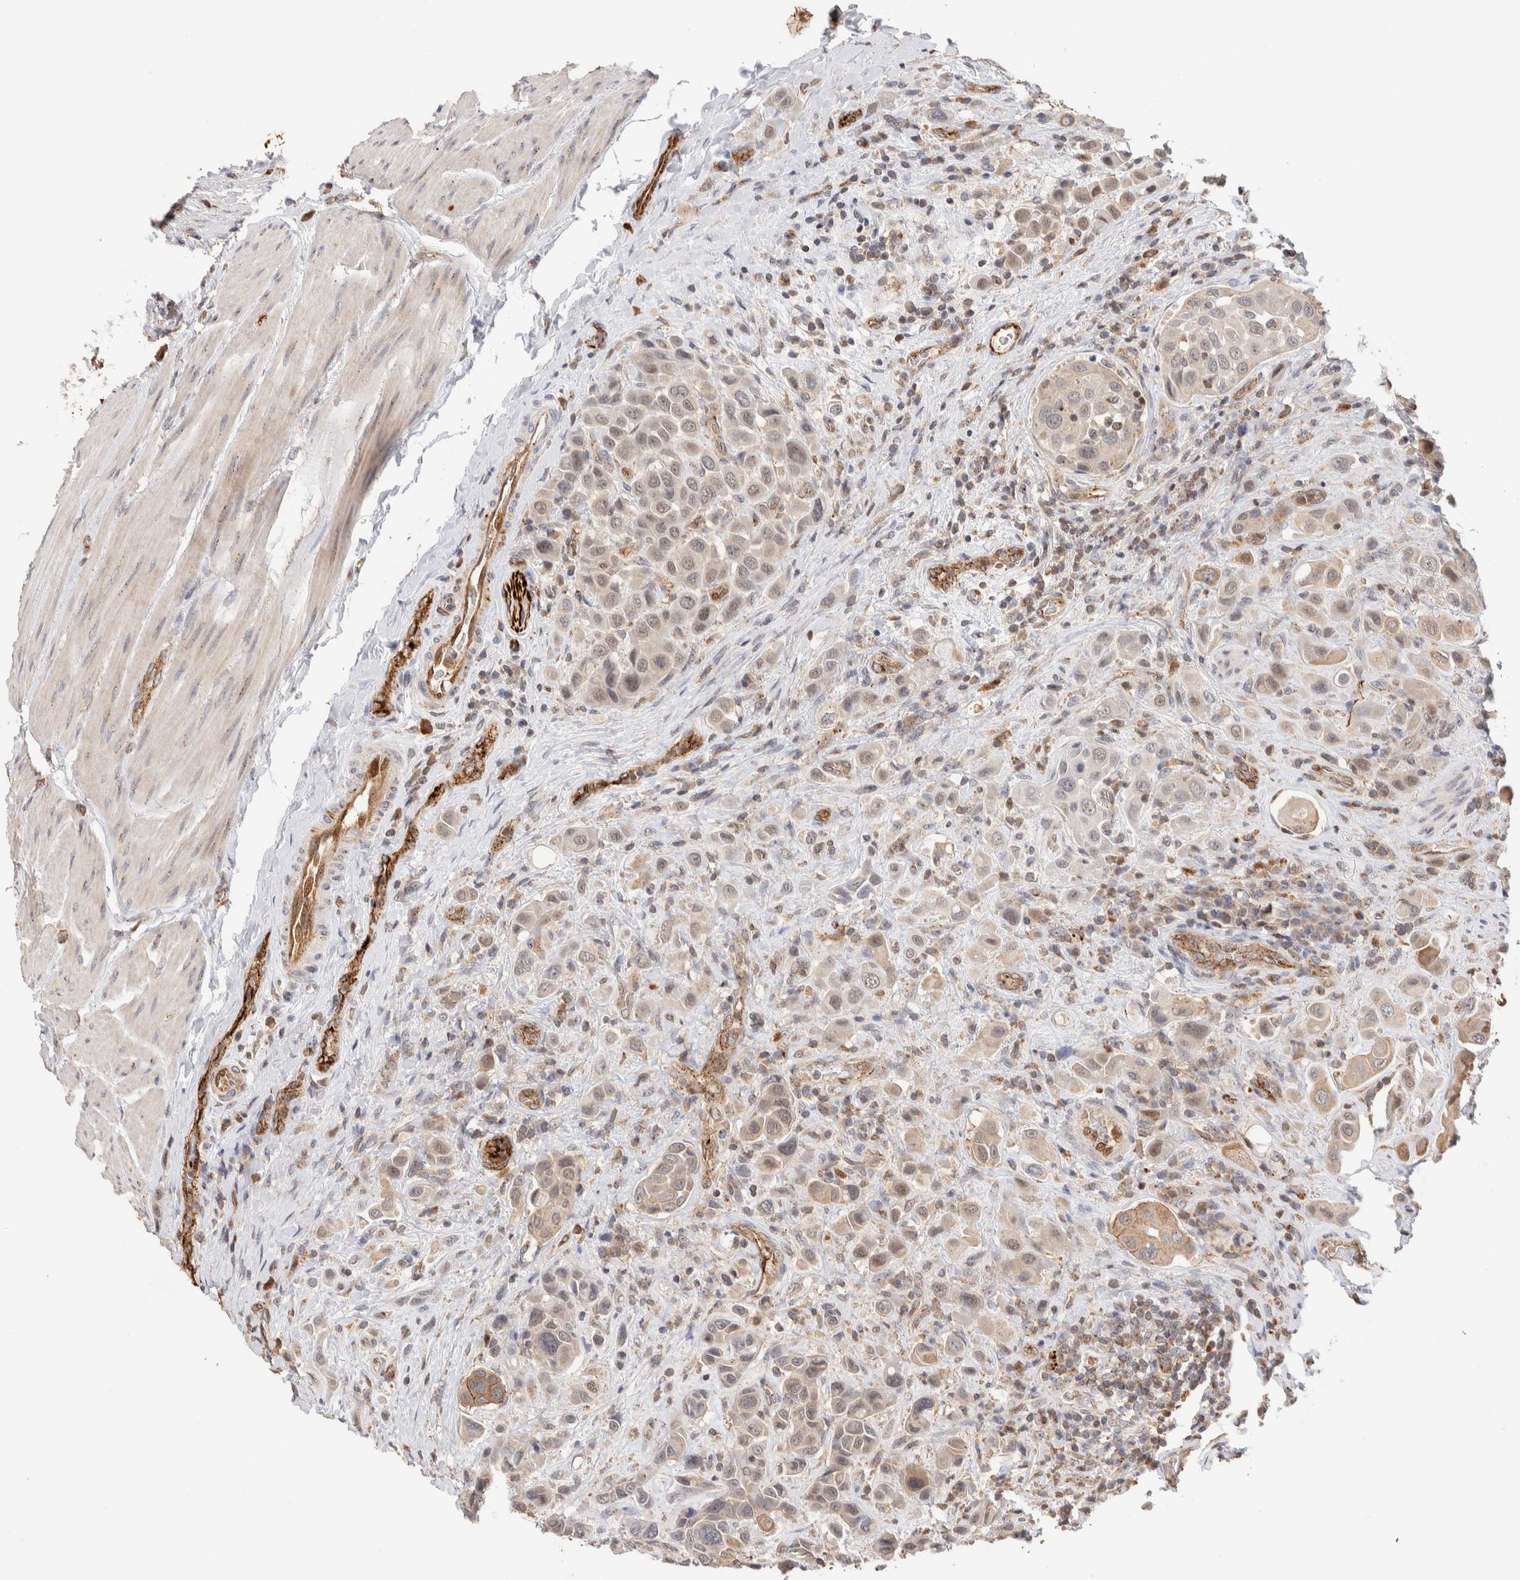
{"staining": {"intensity": "weak", "quantity": "<25%", "location": "cytoplasmic/membranous"}, "tissue": "urothelial cancer", "cell_type": "Tumor cells", "image_type": "cancer", "snomed": [{"axis": "morphology", "description": "Urothelial carcinoma, High grade"}, {"axis": "topography", "description": "Urinary bladder"}], "caption": "An IHC photomicrograph of high-grade urothelial carcinoma is shown. There is no staining in tumor cells of high-grade urothelial carcinoma. The staining is performed using DAB brown chromogen with nuclei counter-stained in using hematoxylin.", "gene": "NSMAF", "patient": {"sex": "male", "age": 50}}